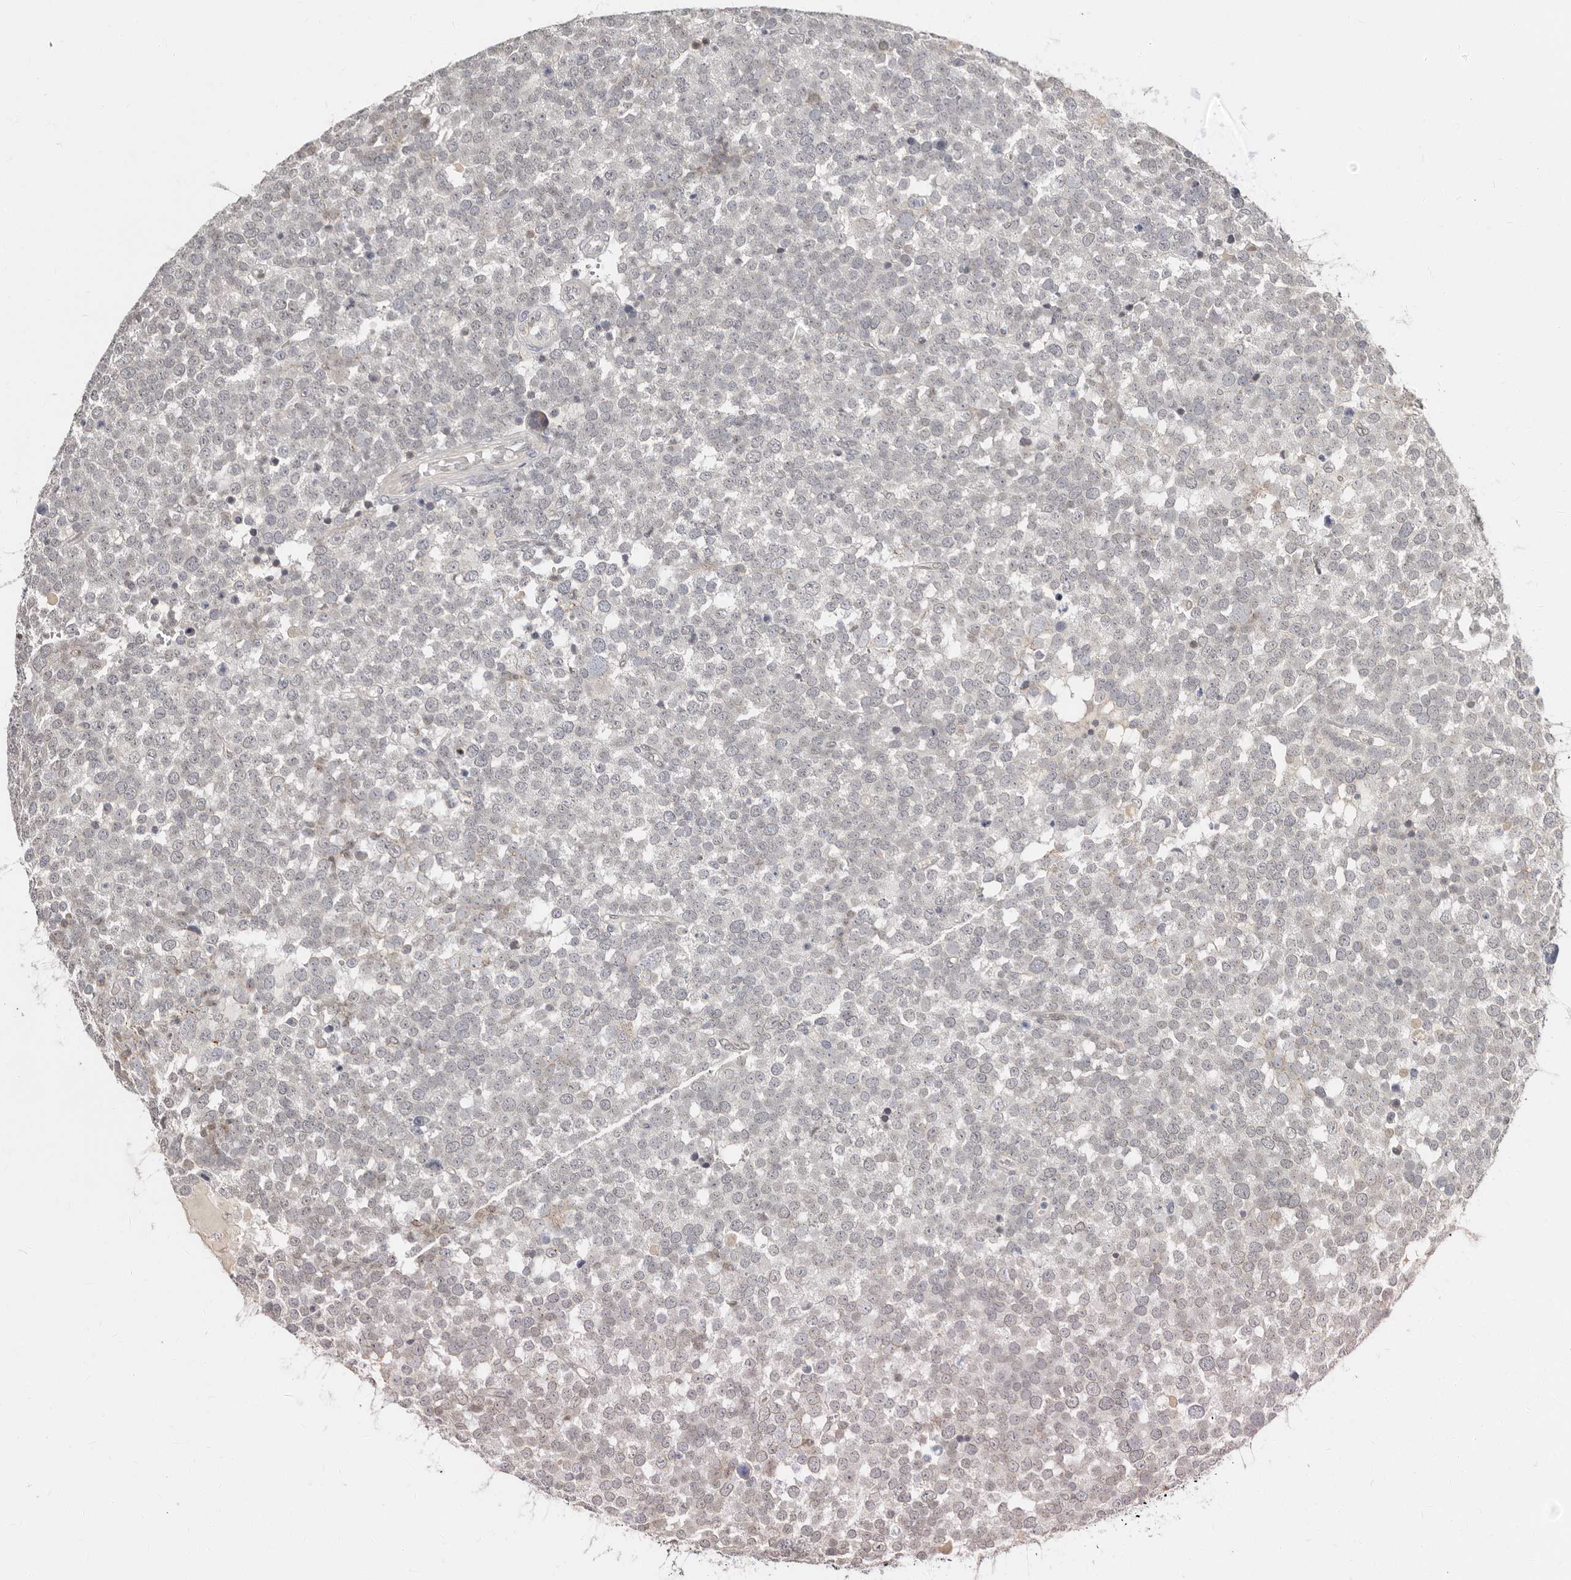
{"staining": {"intensity": "weak", "quantity": "<25%", "location": "nuclear"}, "tissue": "testis cancer", "cell_type": "Tumor cells", "image_type": "cancer", "snomed": [{"axis": "morphology", "description": "Seminoma, NOS"}, {"axis": "topography", "description": "Testis"}], "caption": "Immunohistochemistry (IHC) of testis seminoma reveals no expression in tumor cells.", "gene": "LCORL", "patient": {"sex": "male", "age": 71}}